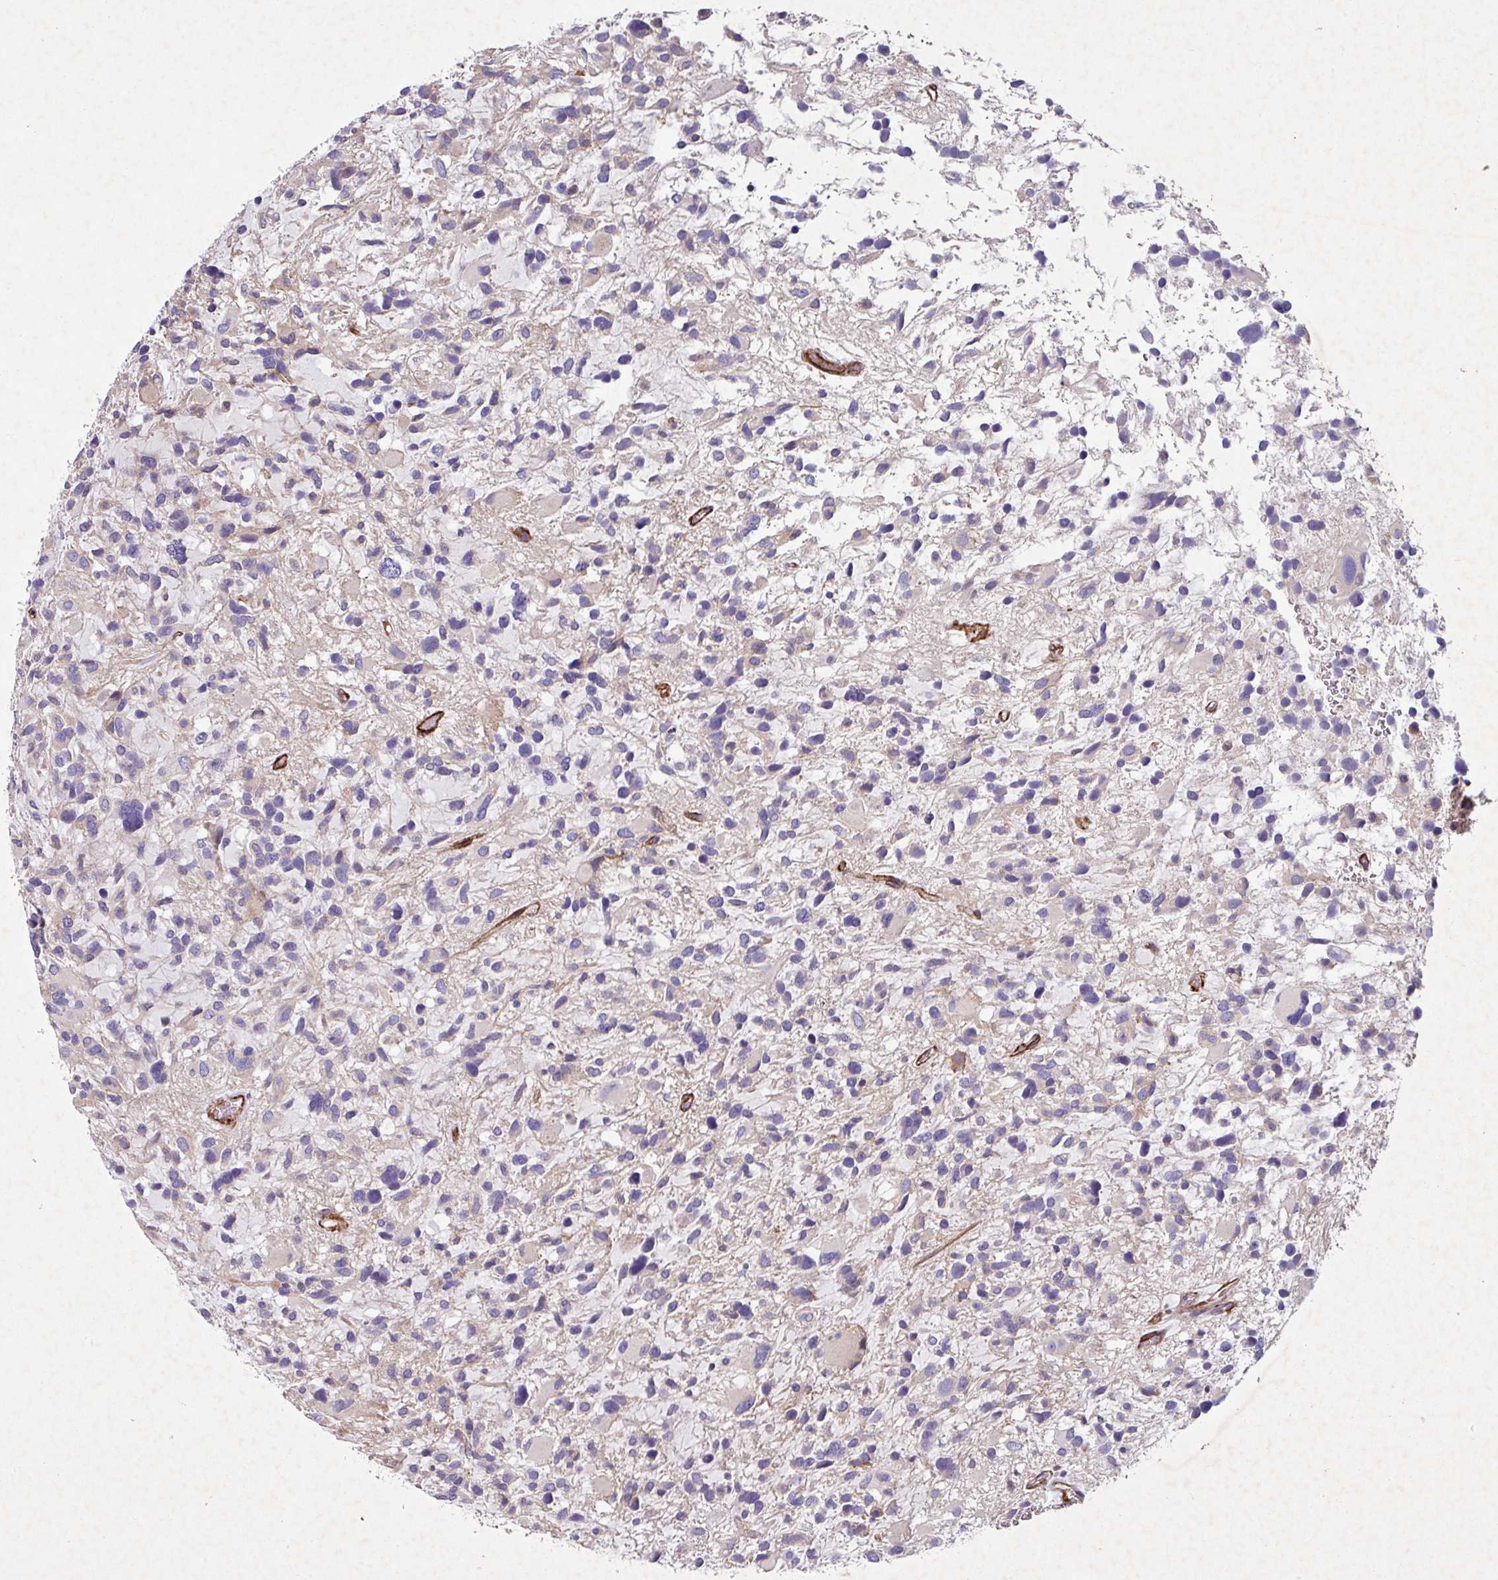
{"staining": {"intensity": "negative", "quantity": "none", "location": "none"}, "tissue": "glioma", "cell_type": "Tumor cells", "image_type": "cancer", "snomed": [{"axis": "morphology", "description": "Glioma, malignant, High grade"}, {"axis": "topography", "description": "Brain"}], "caption": "DAB immunohistochemical staining of malignant high-grade glioma displays no significant expression in tumor cells. (Stains: DAB IHC with hematoxylin counter stain, Microscopy: brightfield microscopy at high magnification).", "gene": "ATP2C2", "patient": {"sex": "female", "age": 11}}